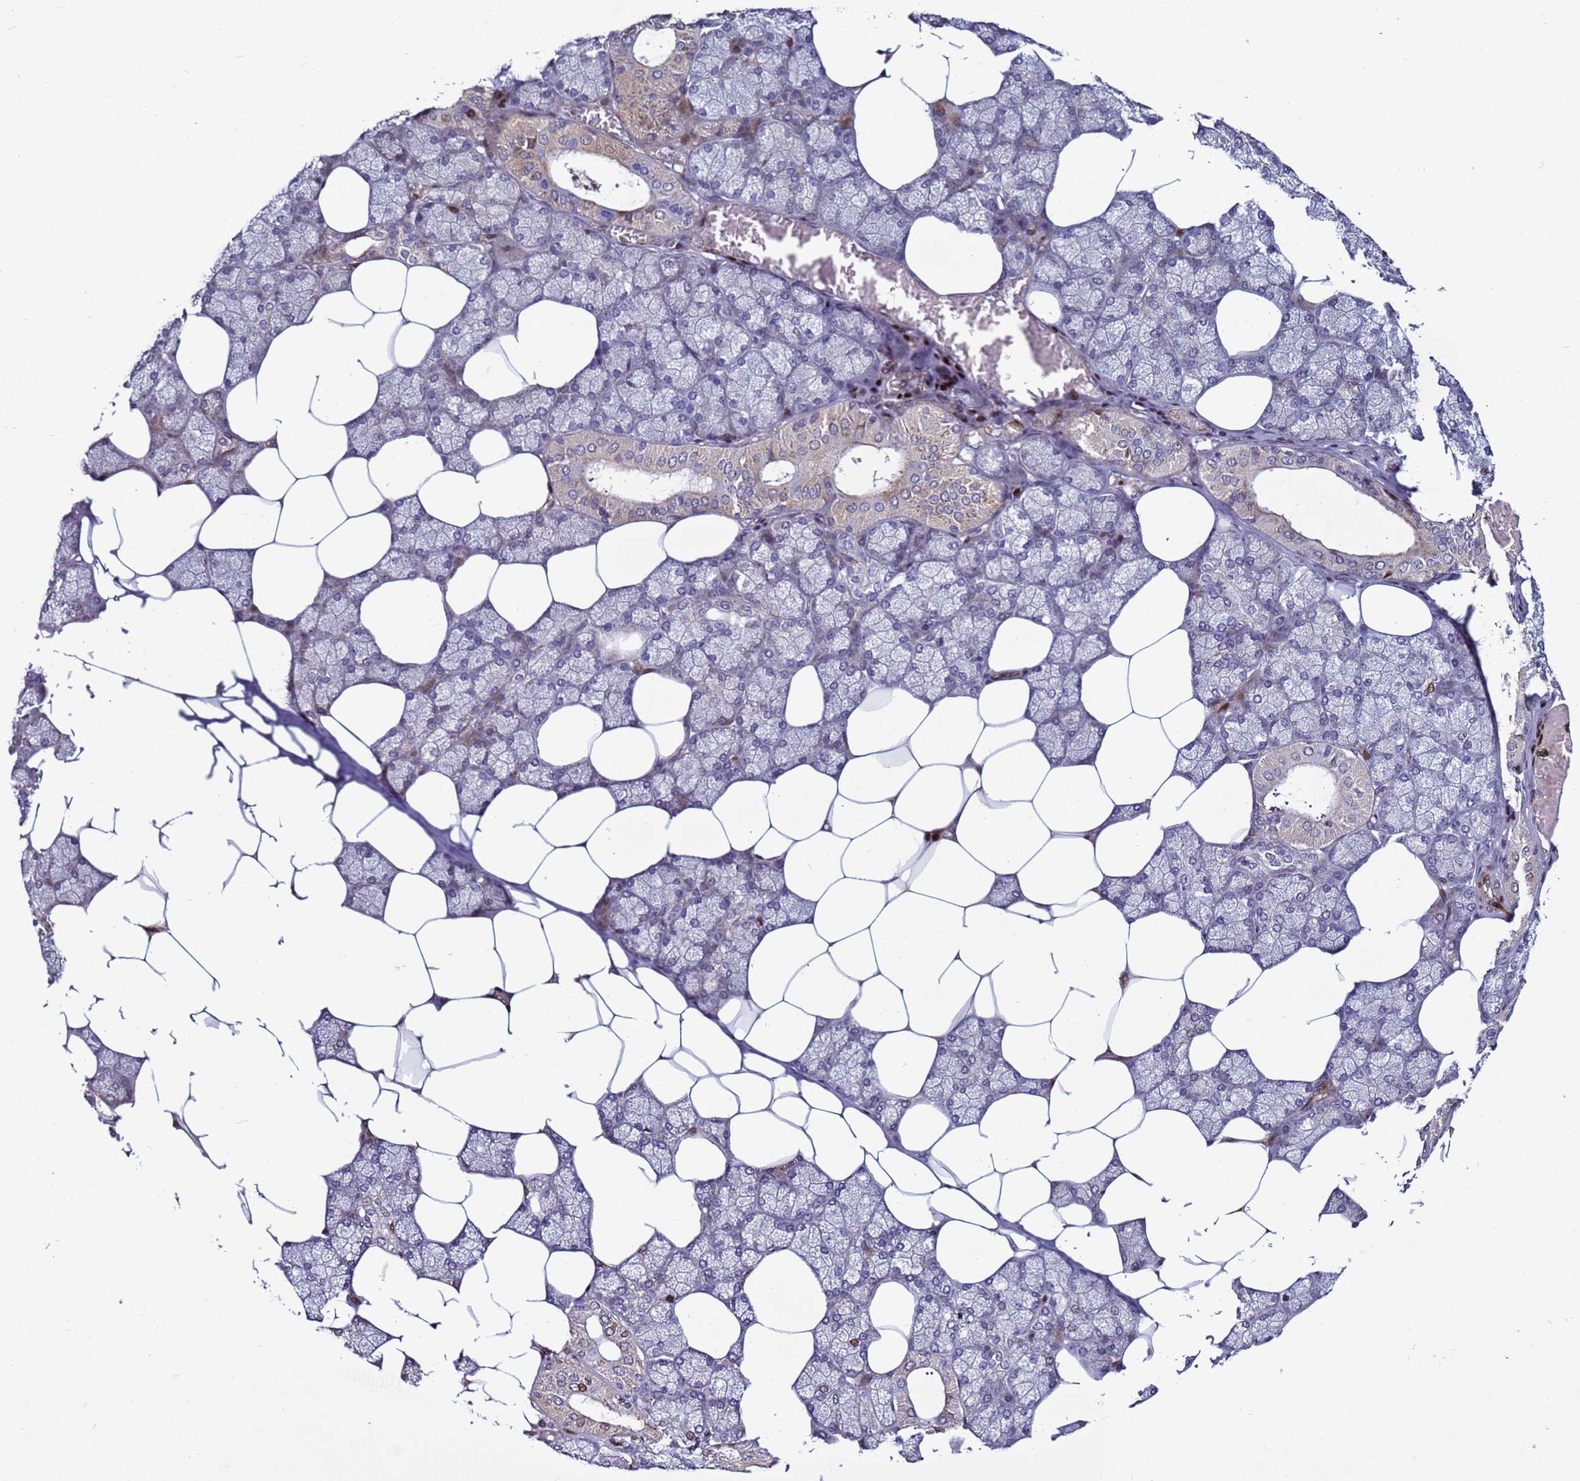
{"staining": {"intensity": "strong", "quantity": "25%-75%", "location": "cytoplasmic/membranous,nuclear"}, "tissue": "salivary gland", "cell_type": "Glandular cells", "image_type": "normal", "snomed": [{"axis": "morphology", "description": "Normal tissue, NOS"}, {"axis": "topography", "description": "Salivary gland"}], "caption": "Protein analysis of benign salivary gland demonstrates strong cytoplasmic/membranous,nuclear expression in about 25%-75% of glandular cells. The staining is performed using DAB (3,3'-diaminobenzidine) brown chromogen to label protein expression. The nuclei are counter-stained blue using hematoxylin.", "gene": "WBP11", "patient": {"sex": "male", "age": 62}}